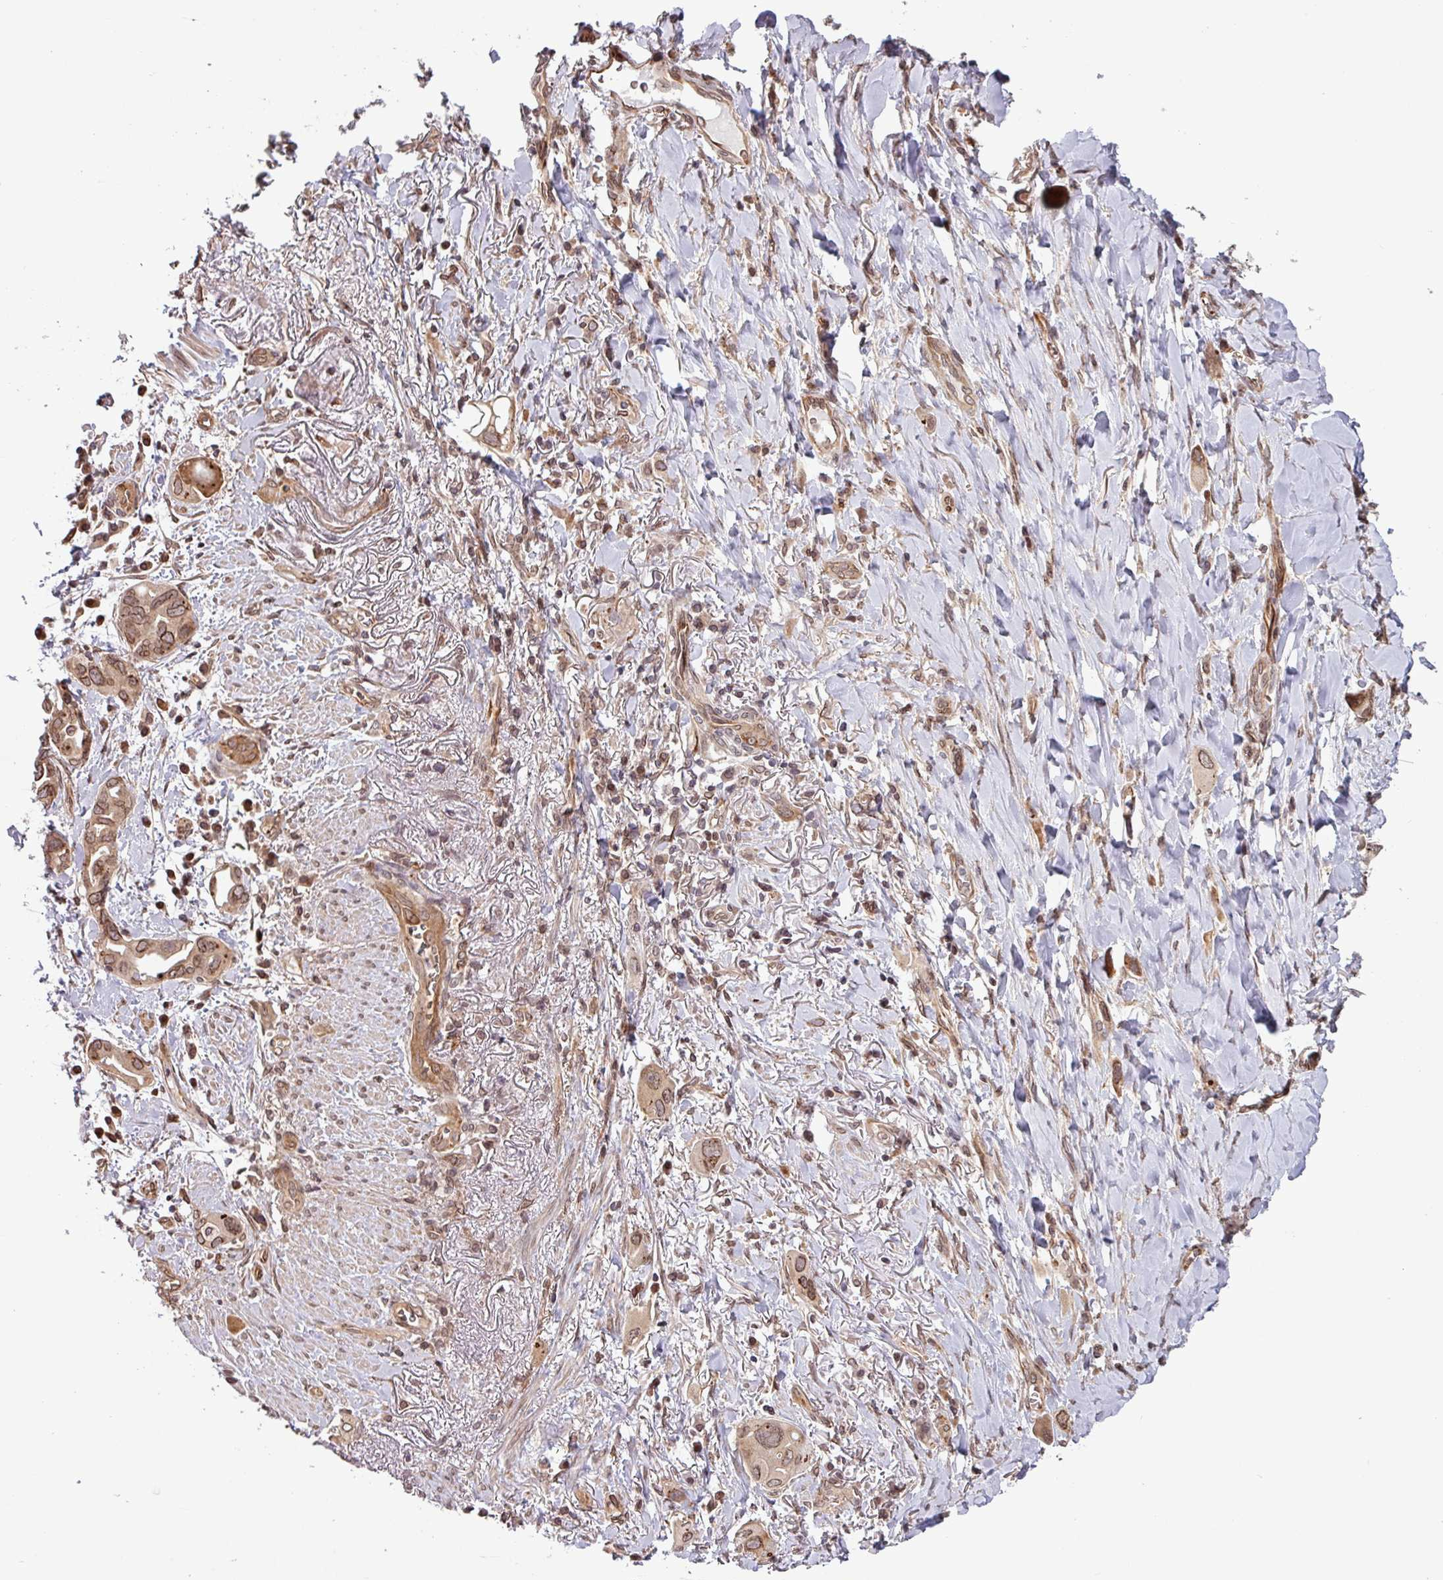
{"staining": {"intensity": "moderate", "quantity": ">75%", "location": "cytoplasmic/membranous,nuclear"}, "tissue": "lung cancer", "cell_type": "Tumor cells", "image_type": "cancer", "snomed": [{"axis": "morphology", "description": "Adenocarcinoma, NOS"}, {"axis": "topography", "description": "Lung"}], "caption": "Immunohistochemistry photomicrograph of neoplastic tissue: human adenocarcinoma (lung) stained using immunohistochemistry (IHC) demonstrates medium levels of moderate protein expression localized specifically in the cytoplasmic/membranous and nuclear of tumor cells, appearing as a cytoplasmic/membranous and nuclear brown color.", "gene": "RBM4B", "patient": {"sex": "male", "age": 76}}